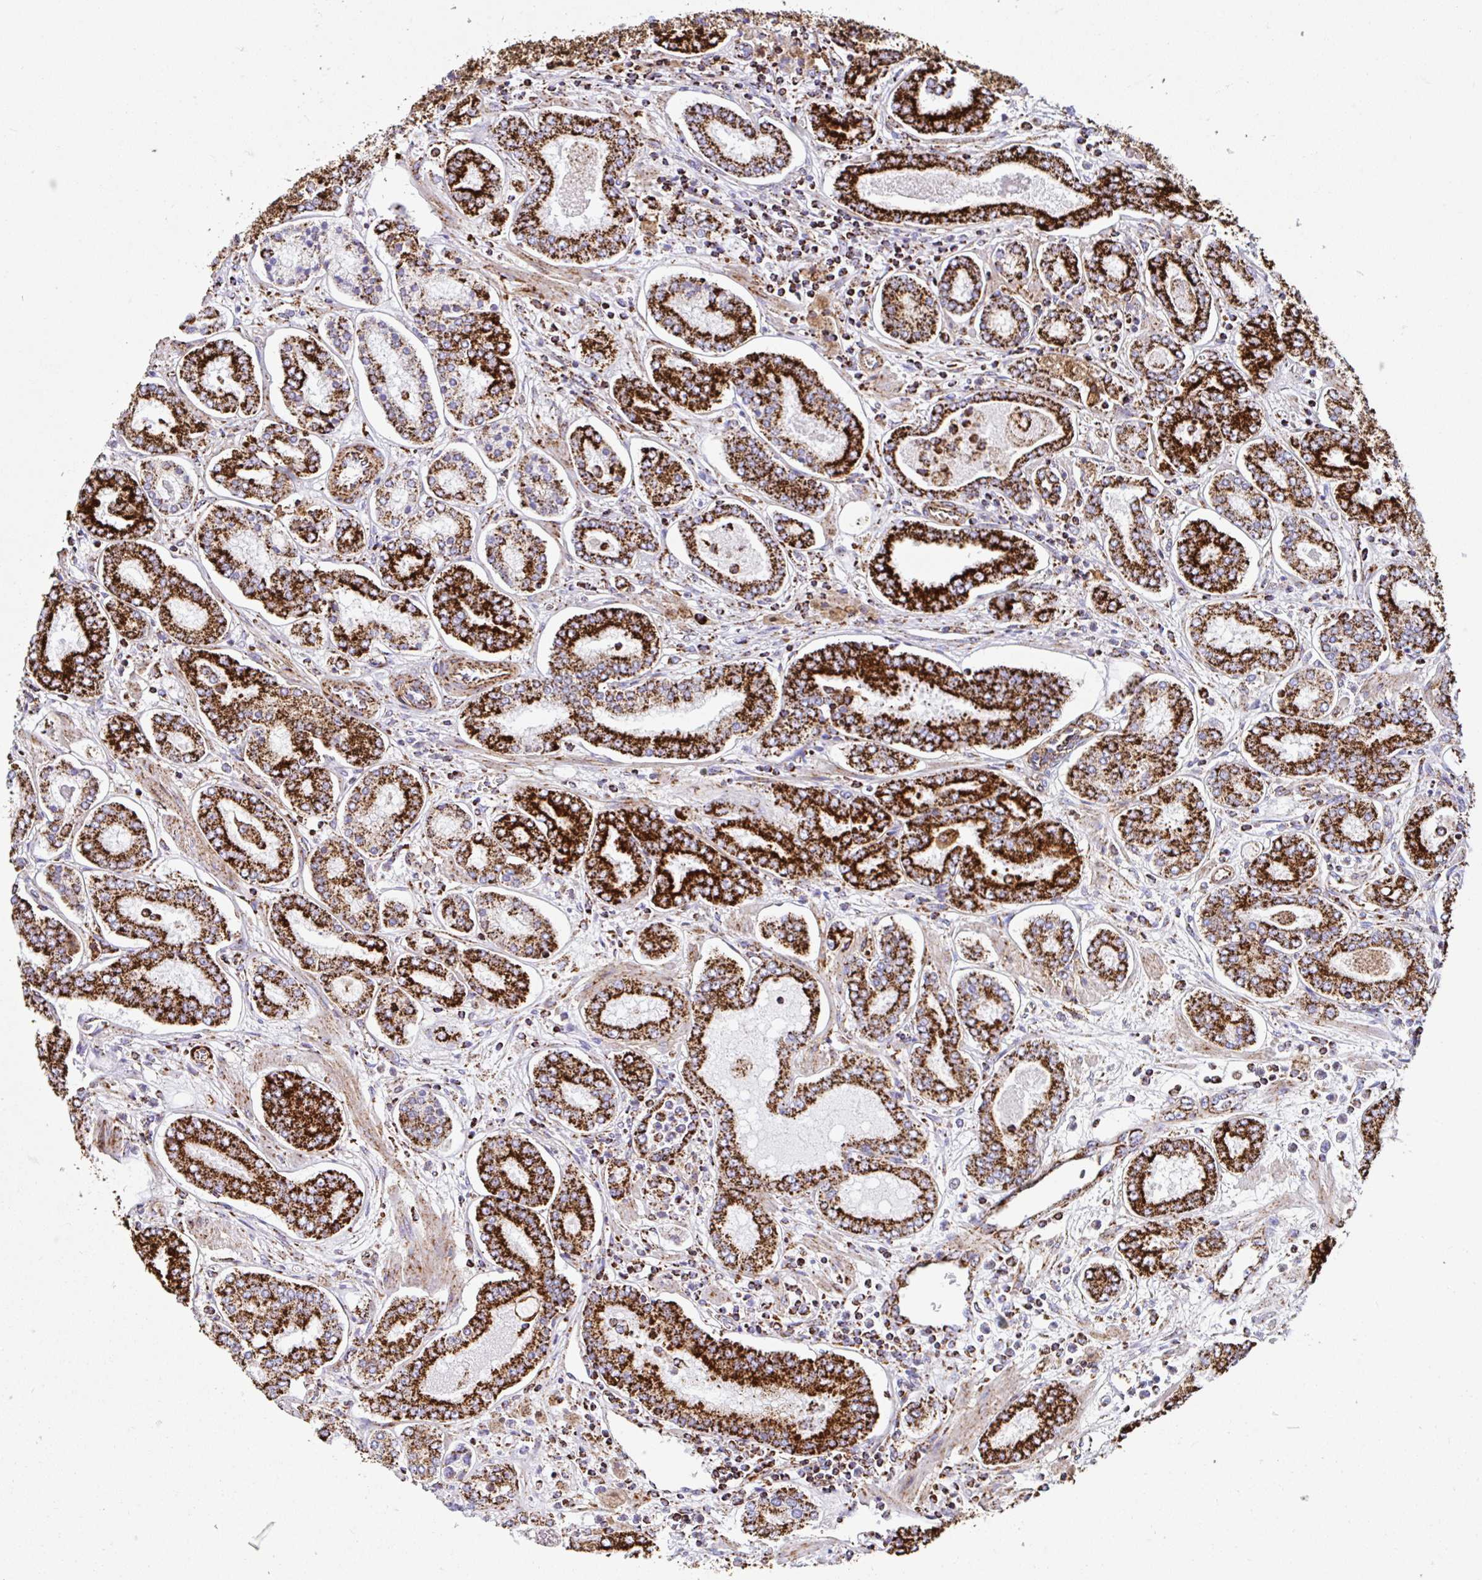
{"staining": {"intensity": "strong", "quantity": ">75%", "location": "cytoplasmic/membranous"}, "tissue": "prostate cancer", "cell_type": "Tumor cells", "image_type": "cancer", "snomed": [{"axis": "morphology", "description": "Adenocarcinoma, High grade"}, {"axis": "topography", "description": "Prostate"}], "caption": "Immunohistochemical staining of human prostate cancer (high-grade adenocarcinoma) shows strong cytoplasmic/membranous protein expression in about >75% of tumor cells.", "gene": "ANKRD33B", "patient": {"sex": "male", "age": 72}}